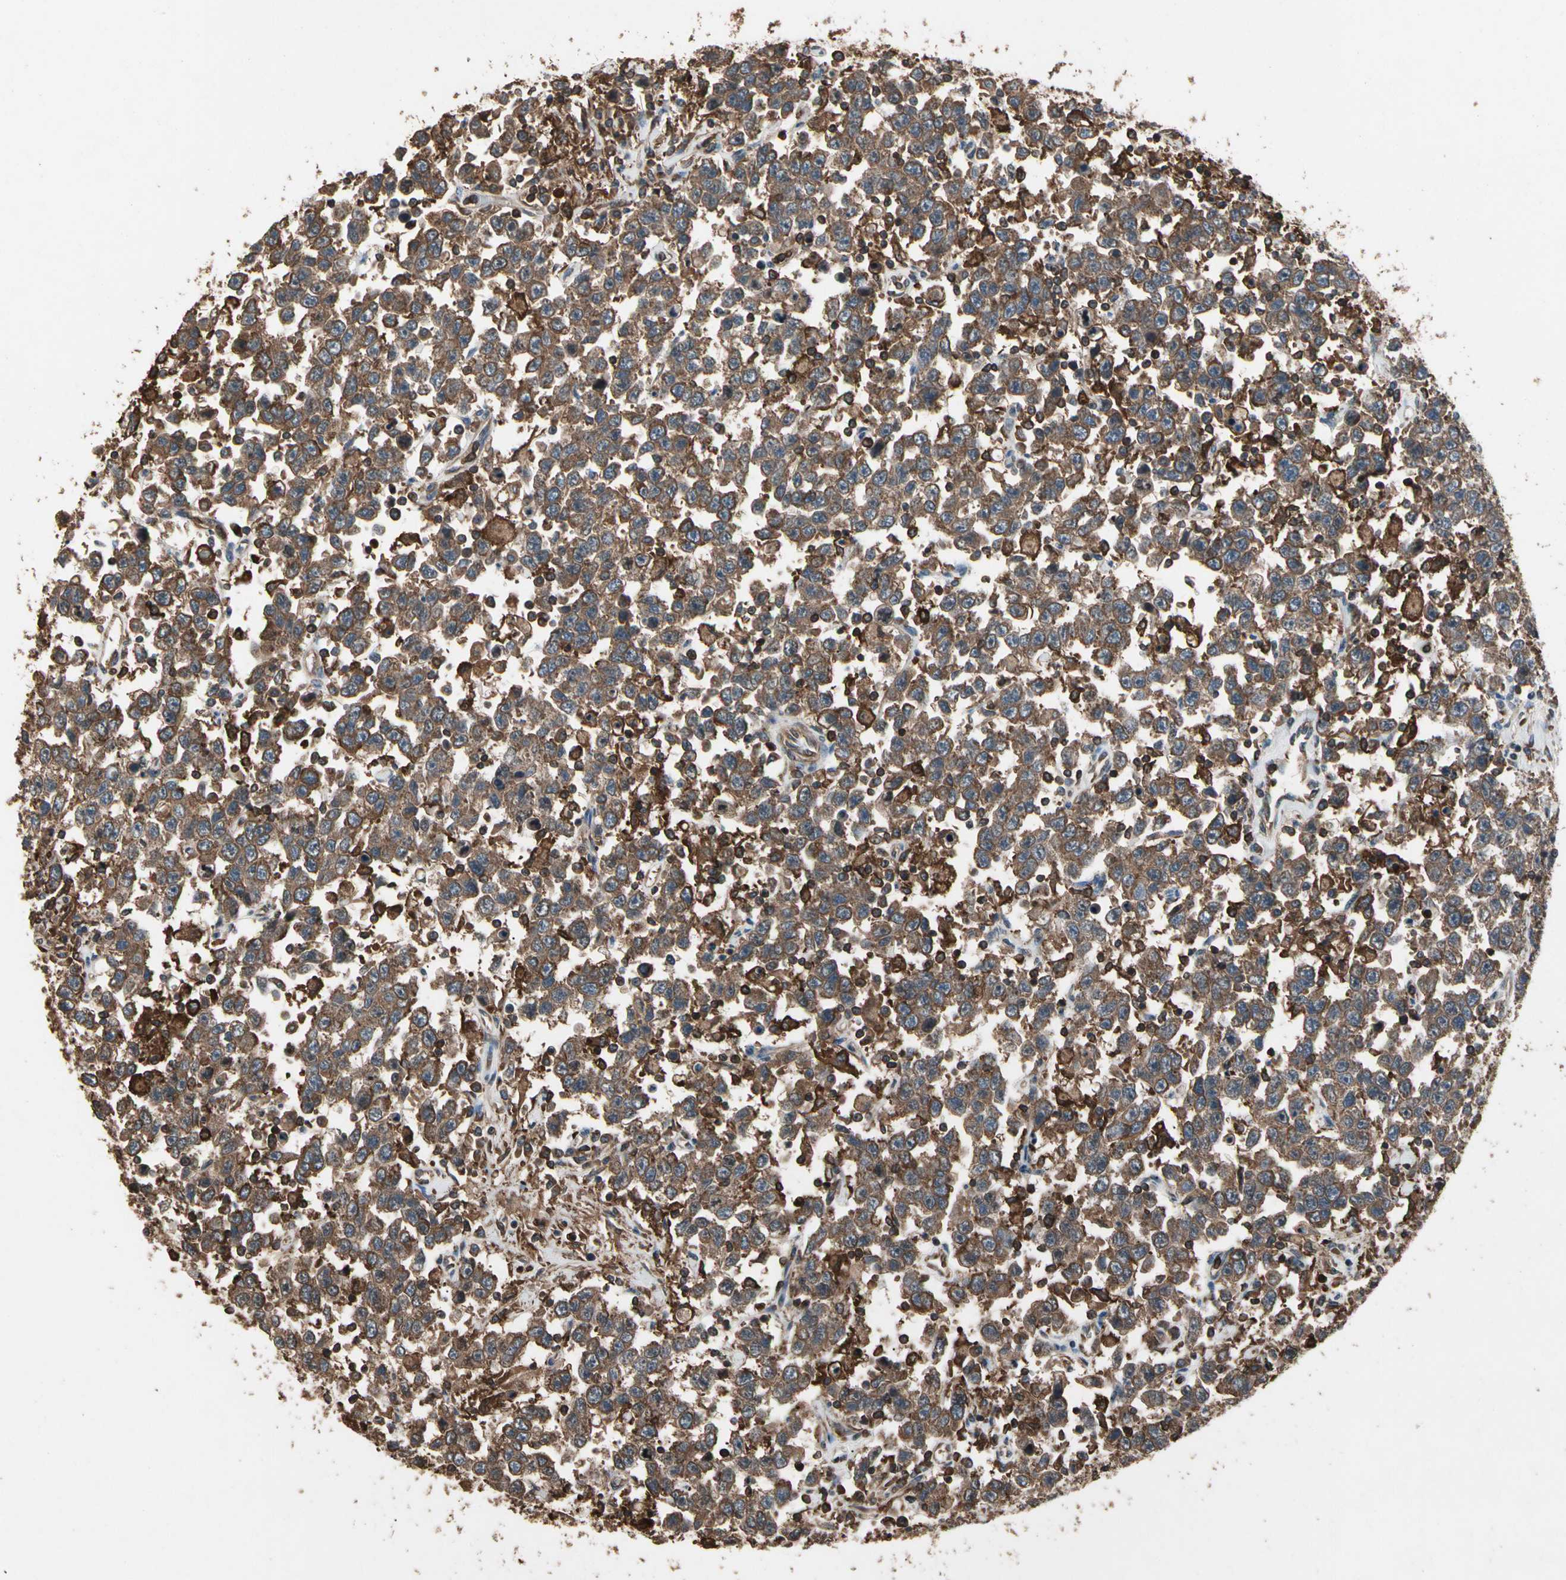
{"staining": {"intensity": "moderate", "quantity": ">75%", "location": "cytoplasmic/membranous"}, "tissue": "testis cancer", "cell_type": "Tumor cells", "image_type": "cancer", "snomed": [{"axis": "morphology", "description": "Seminoma, NOS"}, {"axis": "topography", "description": "Testis"}], "caption": "A photomicrograph of human testis seminoma stained for a protein demonstrates moderate cytoplasmic/membranous brown staining in tumor cells.", "gene": "AGBL2", "patient": {"sex": "male", "age": 41}}